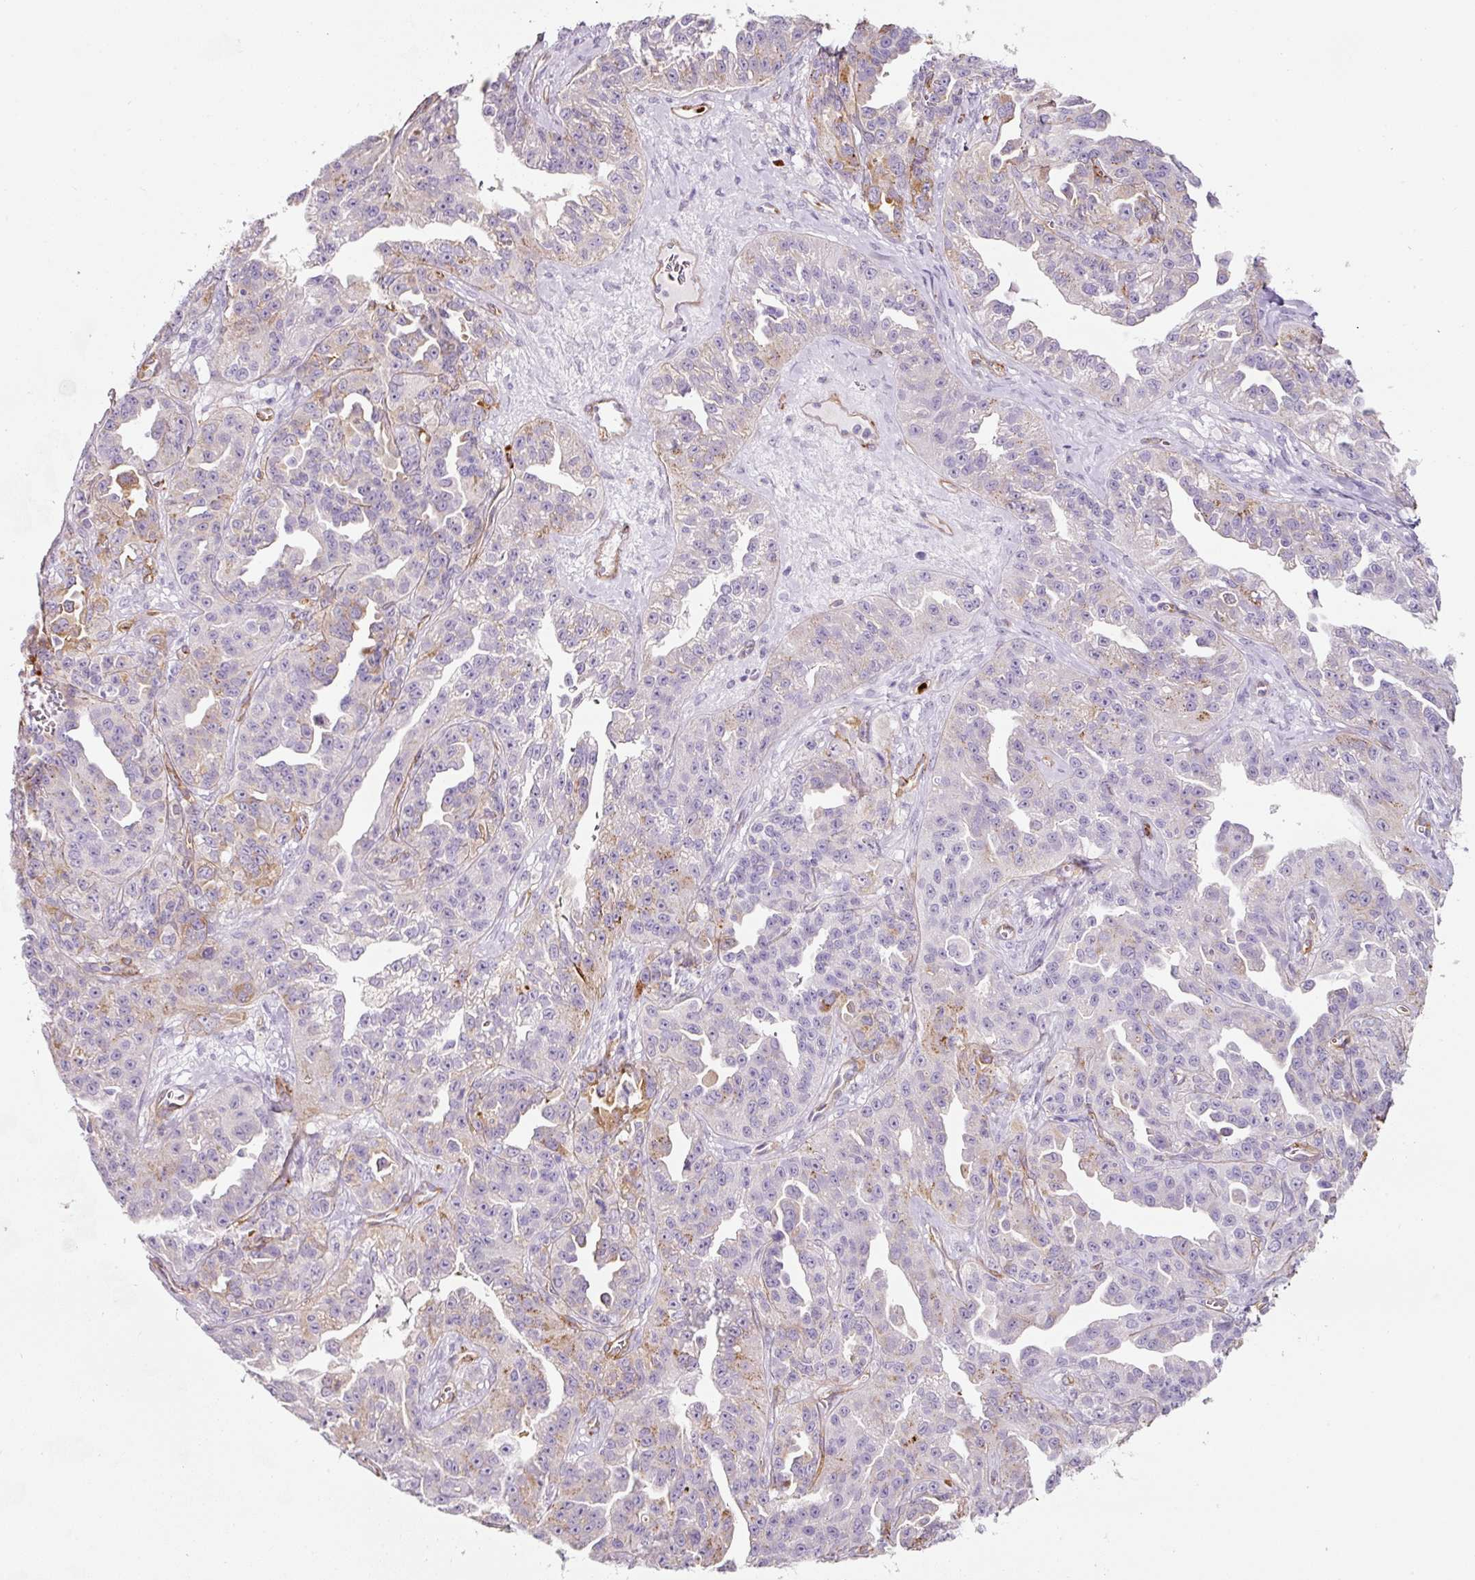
{"staining": {"intensity": "weak", "quantity": "<25%", "location": "cytoplasmic/membranous"}, "tissue": "ovarian cancer", "cell_type": "Tumor cells", "image_type": "cancer", "snomed": [{"axis": "morphology", "description": "Cystadenocarcinoma, serous, NOS"}, {"axis": "topography", "description": "Ovary"}], "caption": "Human ovarian serous cystadenocarcinoma stained for a protein using IHC shows no expression in tumor cells.", "gene": "LOXL4", "patient": {"sex": "female", "age": 75}}